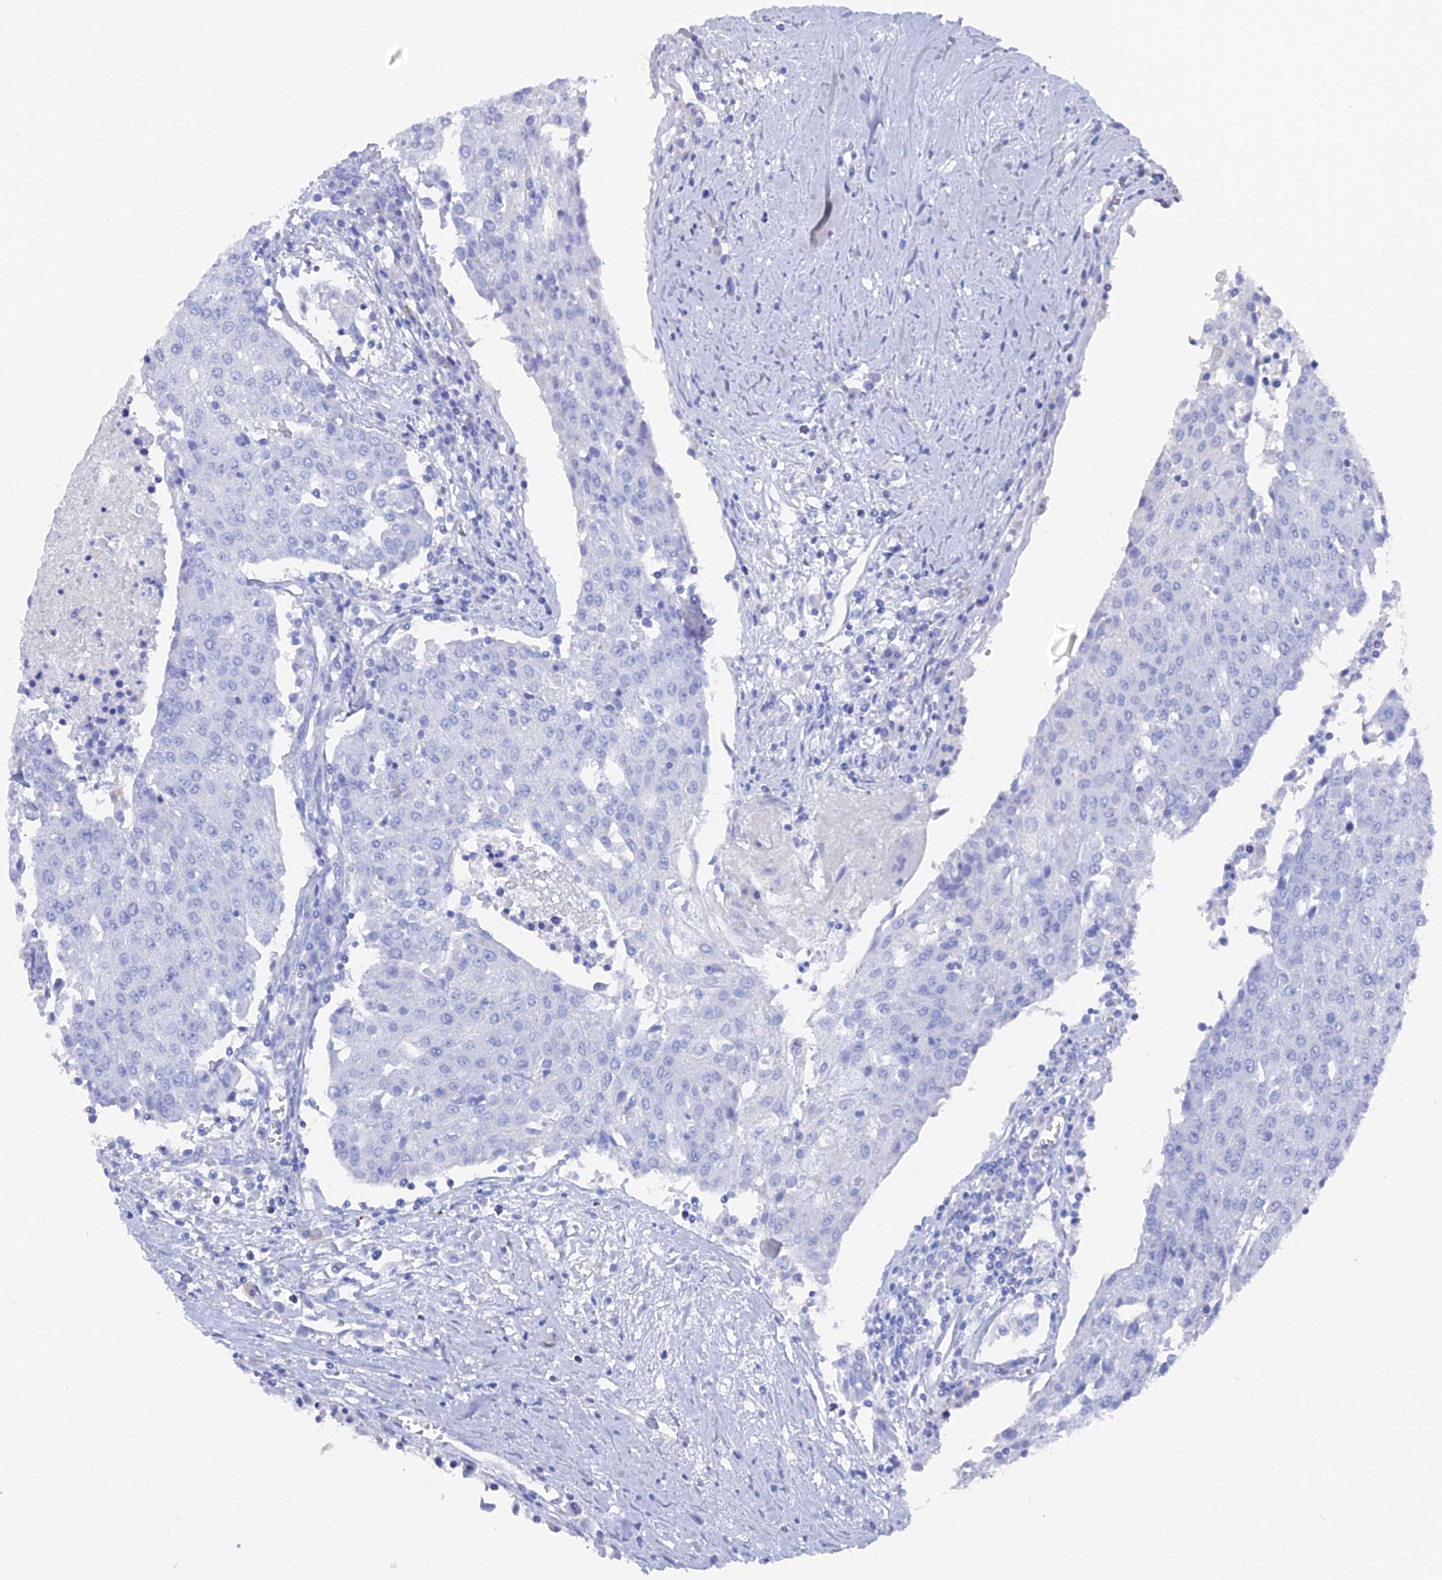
{"staining": {"intensity": "negative", "quantity": "none", "location": "none"}, "tissue": "urothelial cancer", "cell_type": "Tumor cells", "image_type": "cancer", "snomed": [{"axis": "morphology", "description": "Urothelial carcinoma, High grade"}, {"axis": "topography", "description": "Urinary bladder"}], "caption": "An image of urothelial carcinoma (high-grade) stained for a protein exhibits no brown staining in tumor cells.", "gene": "ENPP3", "patient": {"sex": "female", "age": 85}}